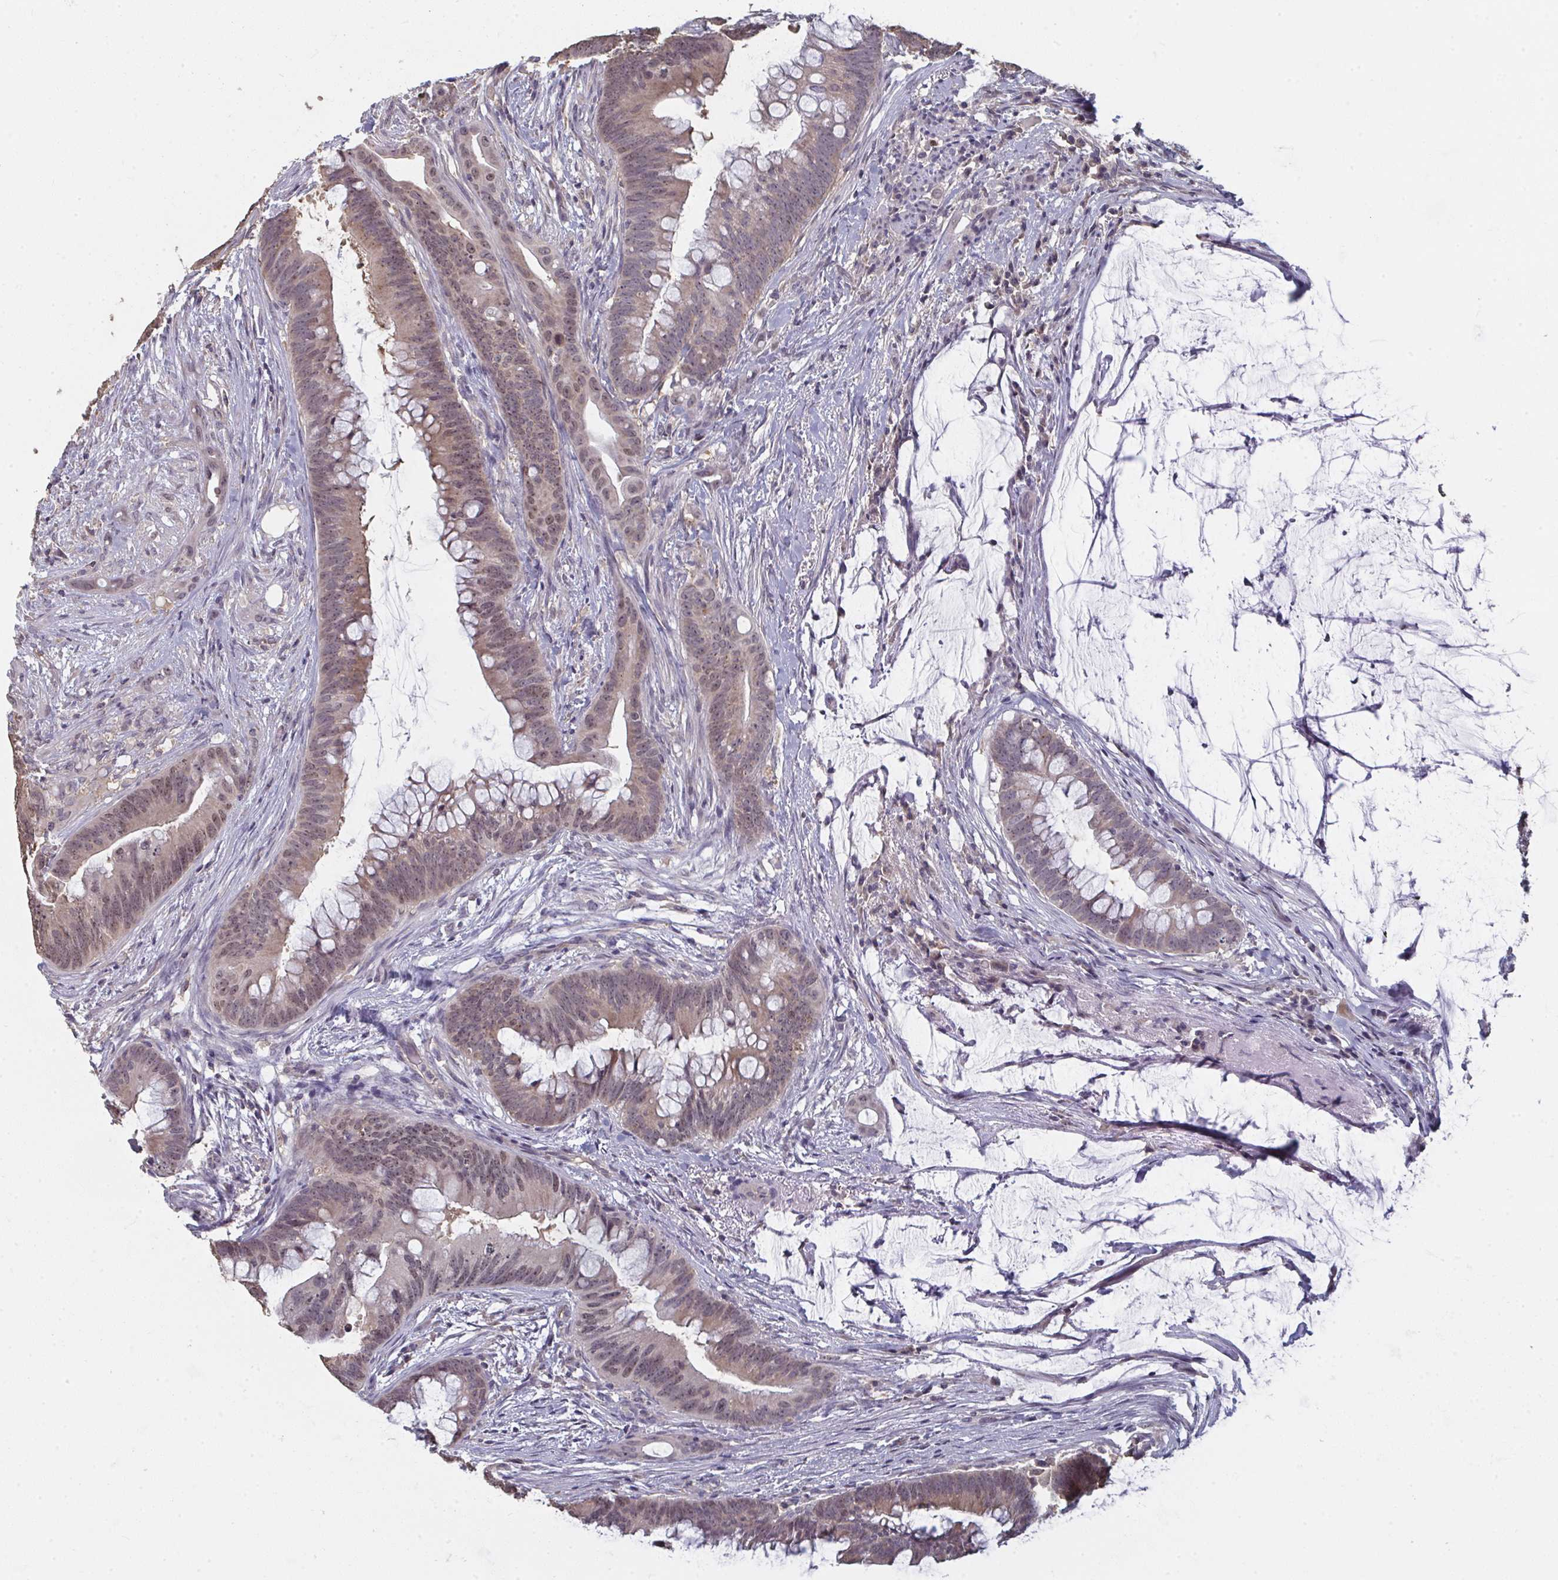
{"staining": {"intensity": "moderate", "quantity": "25%-75%", "location": "cytoplasmic/membranous,nuclear"}, "tissue": "colorectal cancer", "cell_type": "Tumor cells", "image_type": "cancer", "snomed": [{"axis": "morphology", "description": "Adenocarcinoma, NOS"}, {"axis": "topography", "description": "Colon"}], "caption": "Colorectal cancer (adenocarcinoma) stained with immunohistochemistry (IHC) displays moderate cytoplasmic/membranous and nuclear staining in approximately 25%-75% of tumor cells. The protein is shown in brown color, while the nuclei are stained blue.", "gene": "LIX1", "patient": {"sex": "male", "age": 62}}